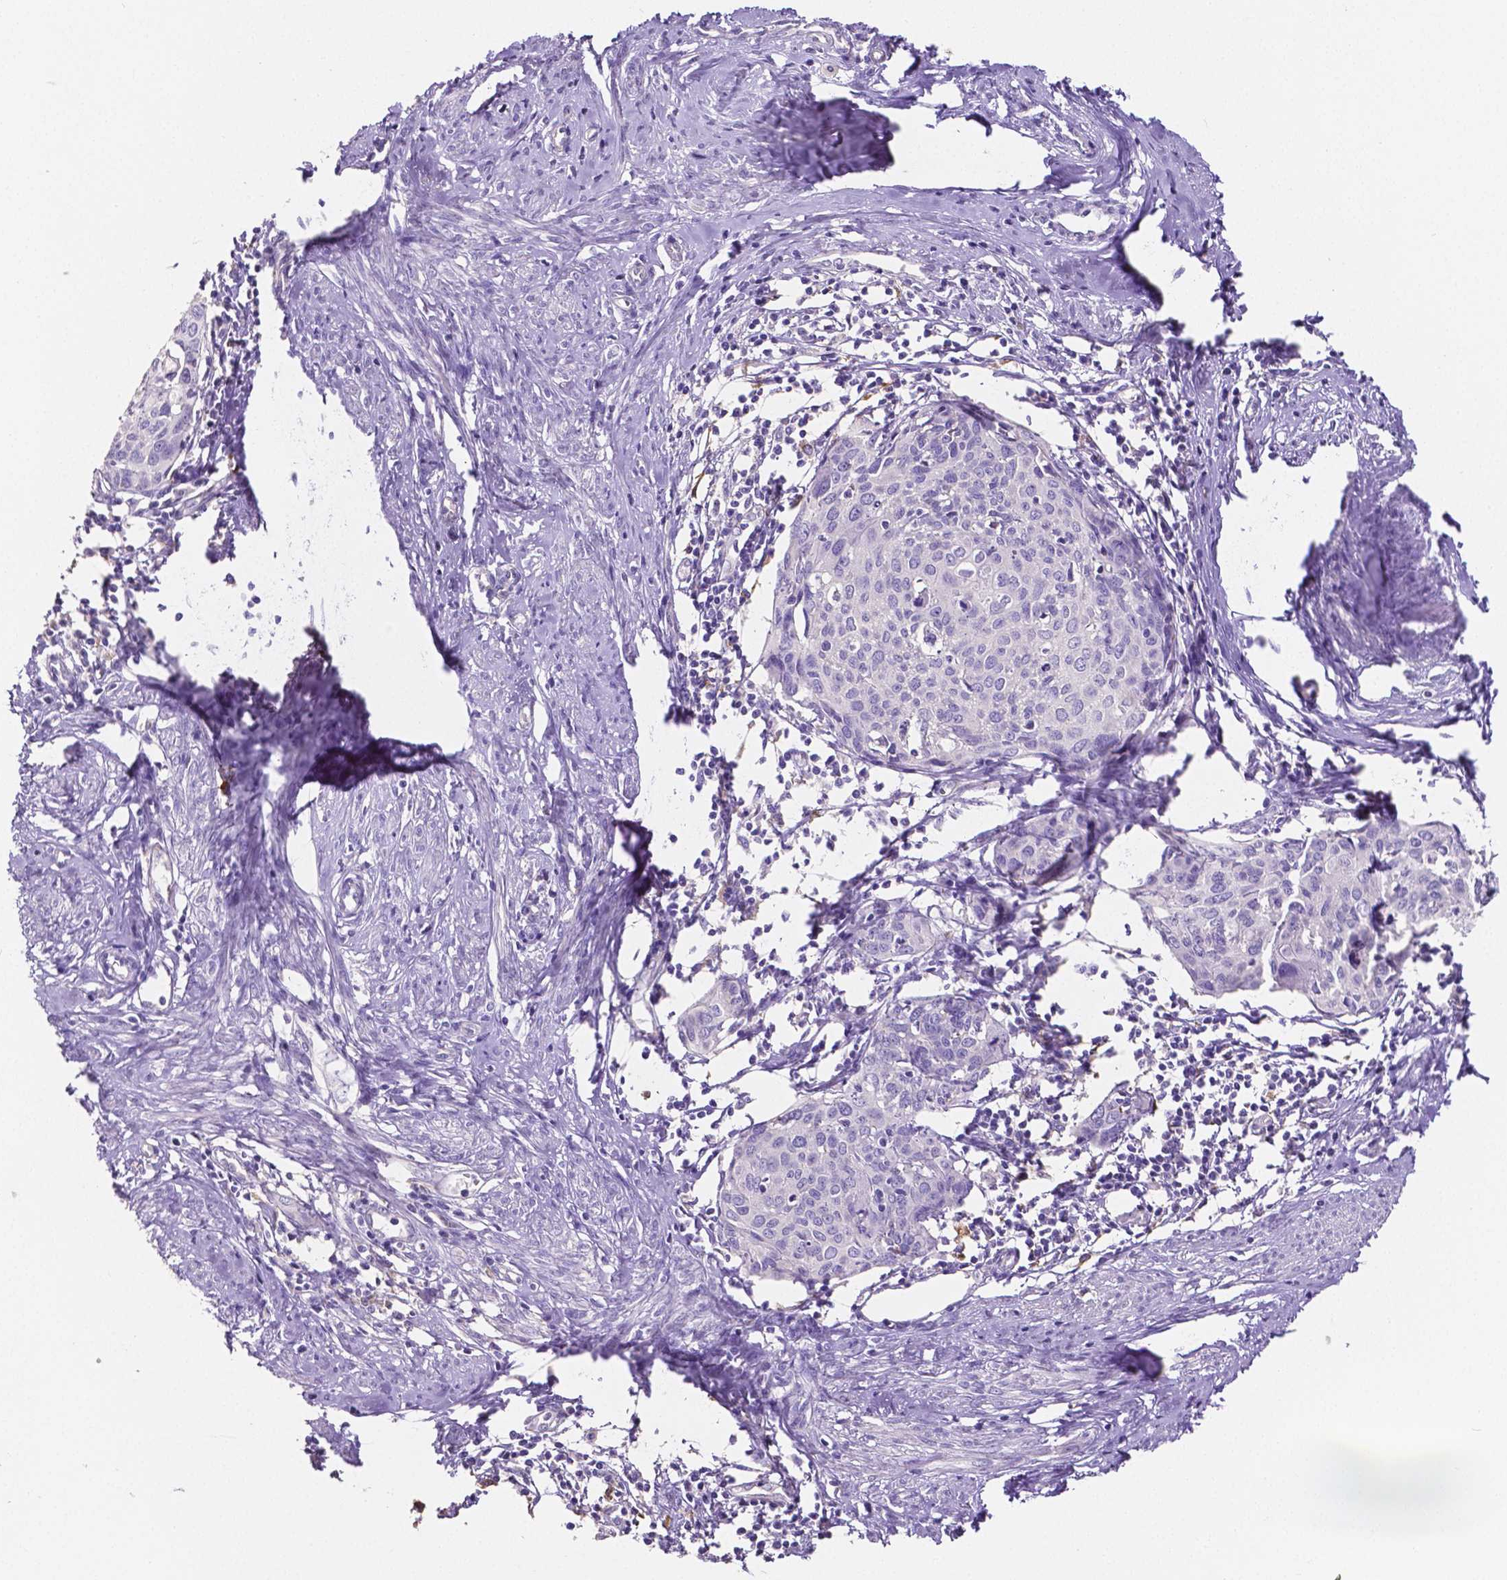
{"staining": {"intensity": "negative", "quantity": "none", "location": "none"}, "tissue": "cervical cancer", "cell_type": "Tumor cells", "image_type": "cancer", "snomed": [{"axis": "morphology", "description": "Squamous cell carcinoma, NOS"}, {"axis": "topography", "description": "Cervix"}], "caption": "An IHC photomicrograph of cervical cancer is shown. There is no staining in tumor cells of cervical cancer. Nuclei are stained in blue.", "gene": "MMP9", "patient": {"sex": "female", "age": 62}}